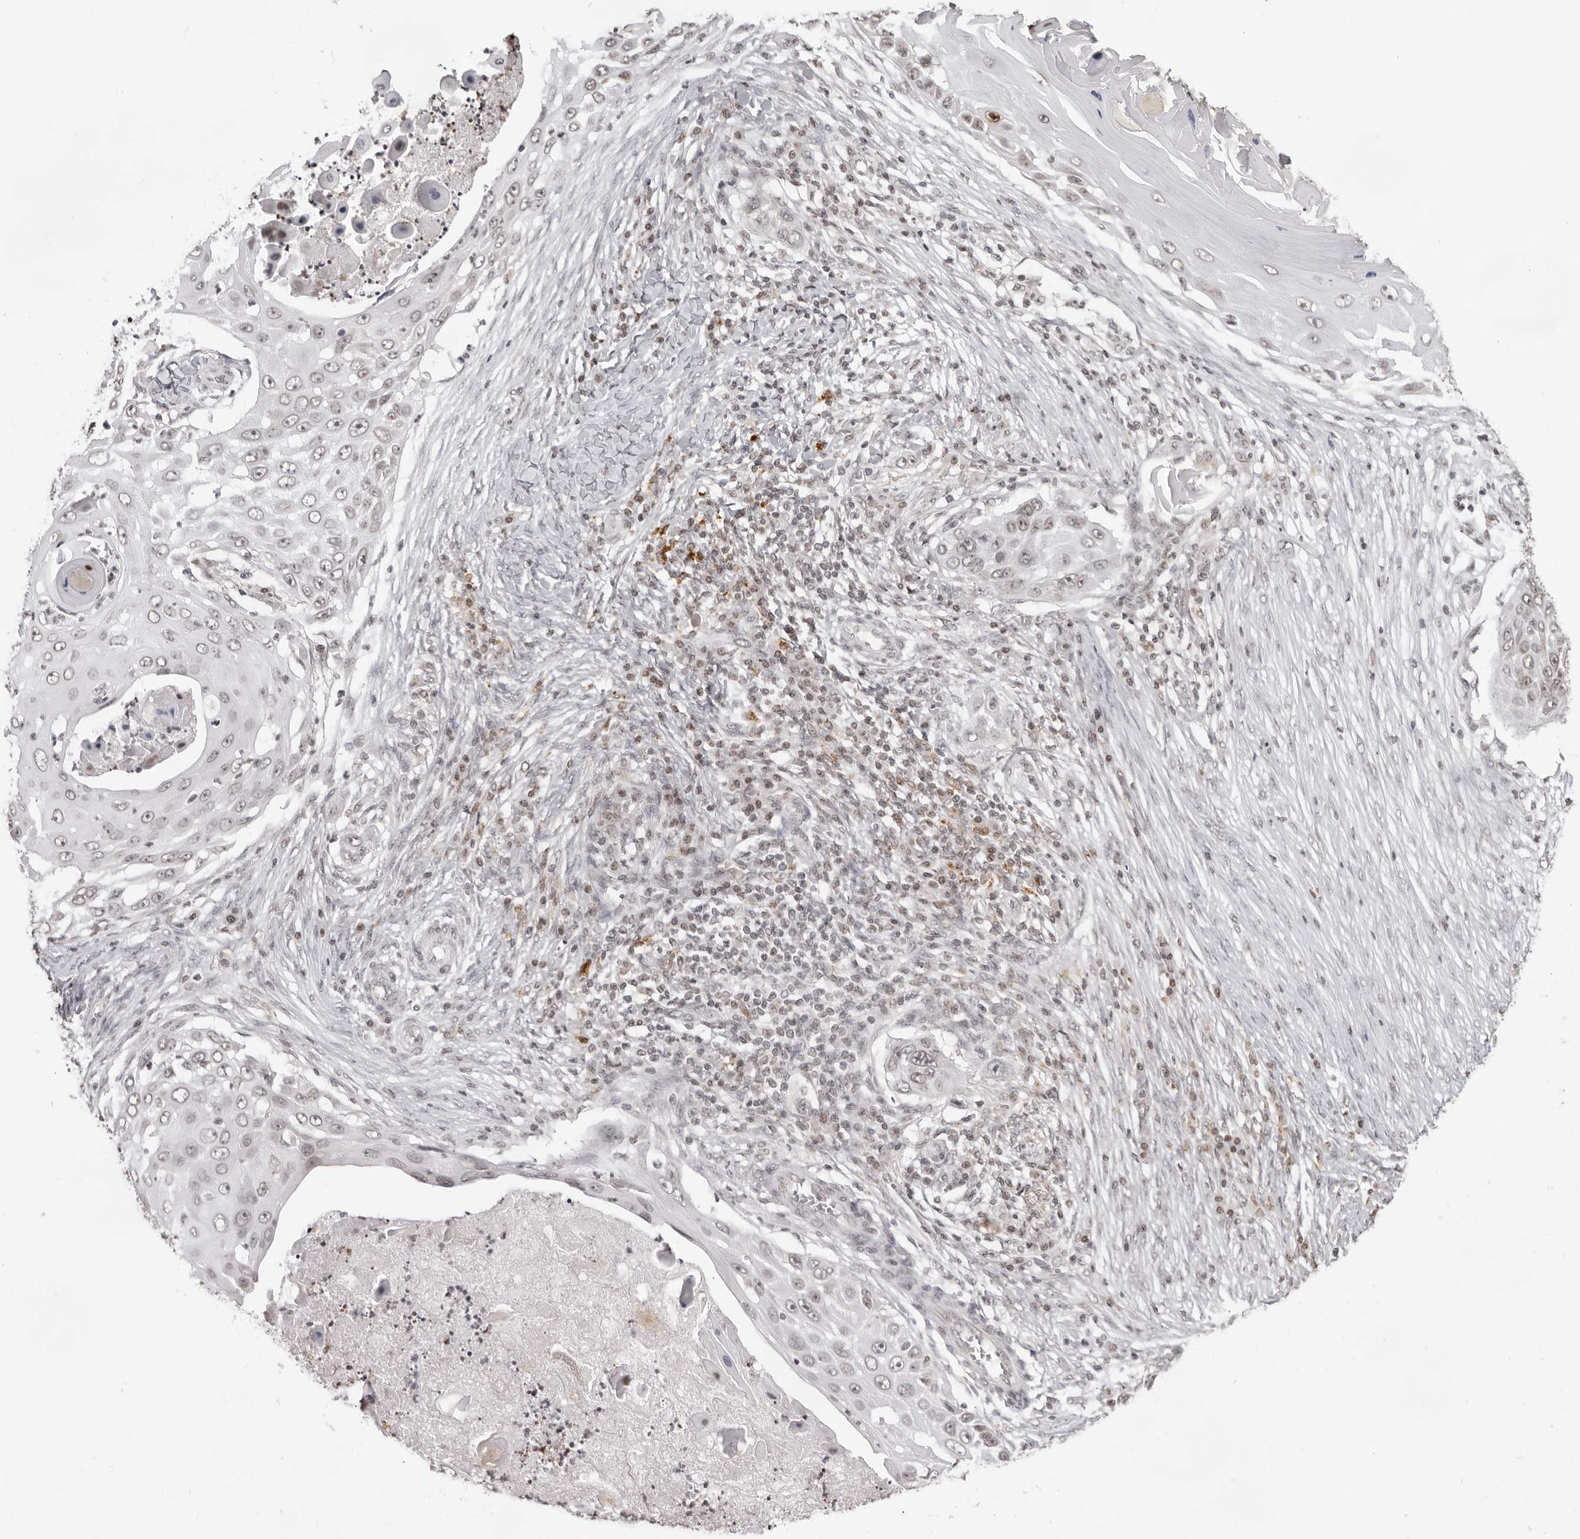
{"staining": {"intensity": "weak", "quantity": "<25%", "location": "nuclear"}, "tissue": "skin cancer", "cell_type": "Tumor cells", "image_type": "cancer", "snomed": [{"axis": "morphology", "description": "Squamous cell carcinoma, NOS"}, {"axis": "topography", "description": "Skin"}], "caption": "Tumor cells are negative for protein expression in human skin squamous cell carcinoma.", "gene": "NTM", "patient": {"sex": "female", "age": 44}}